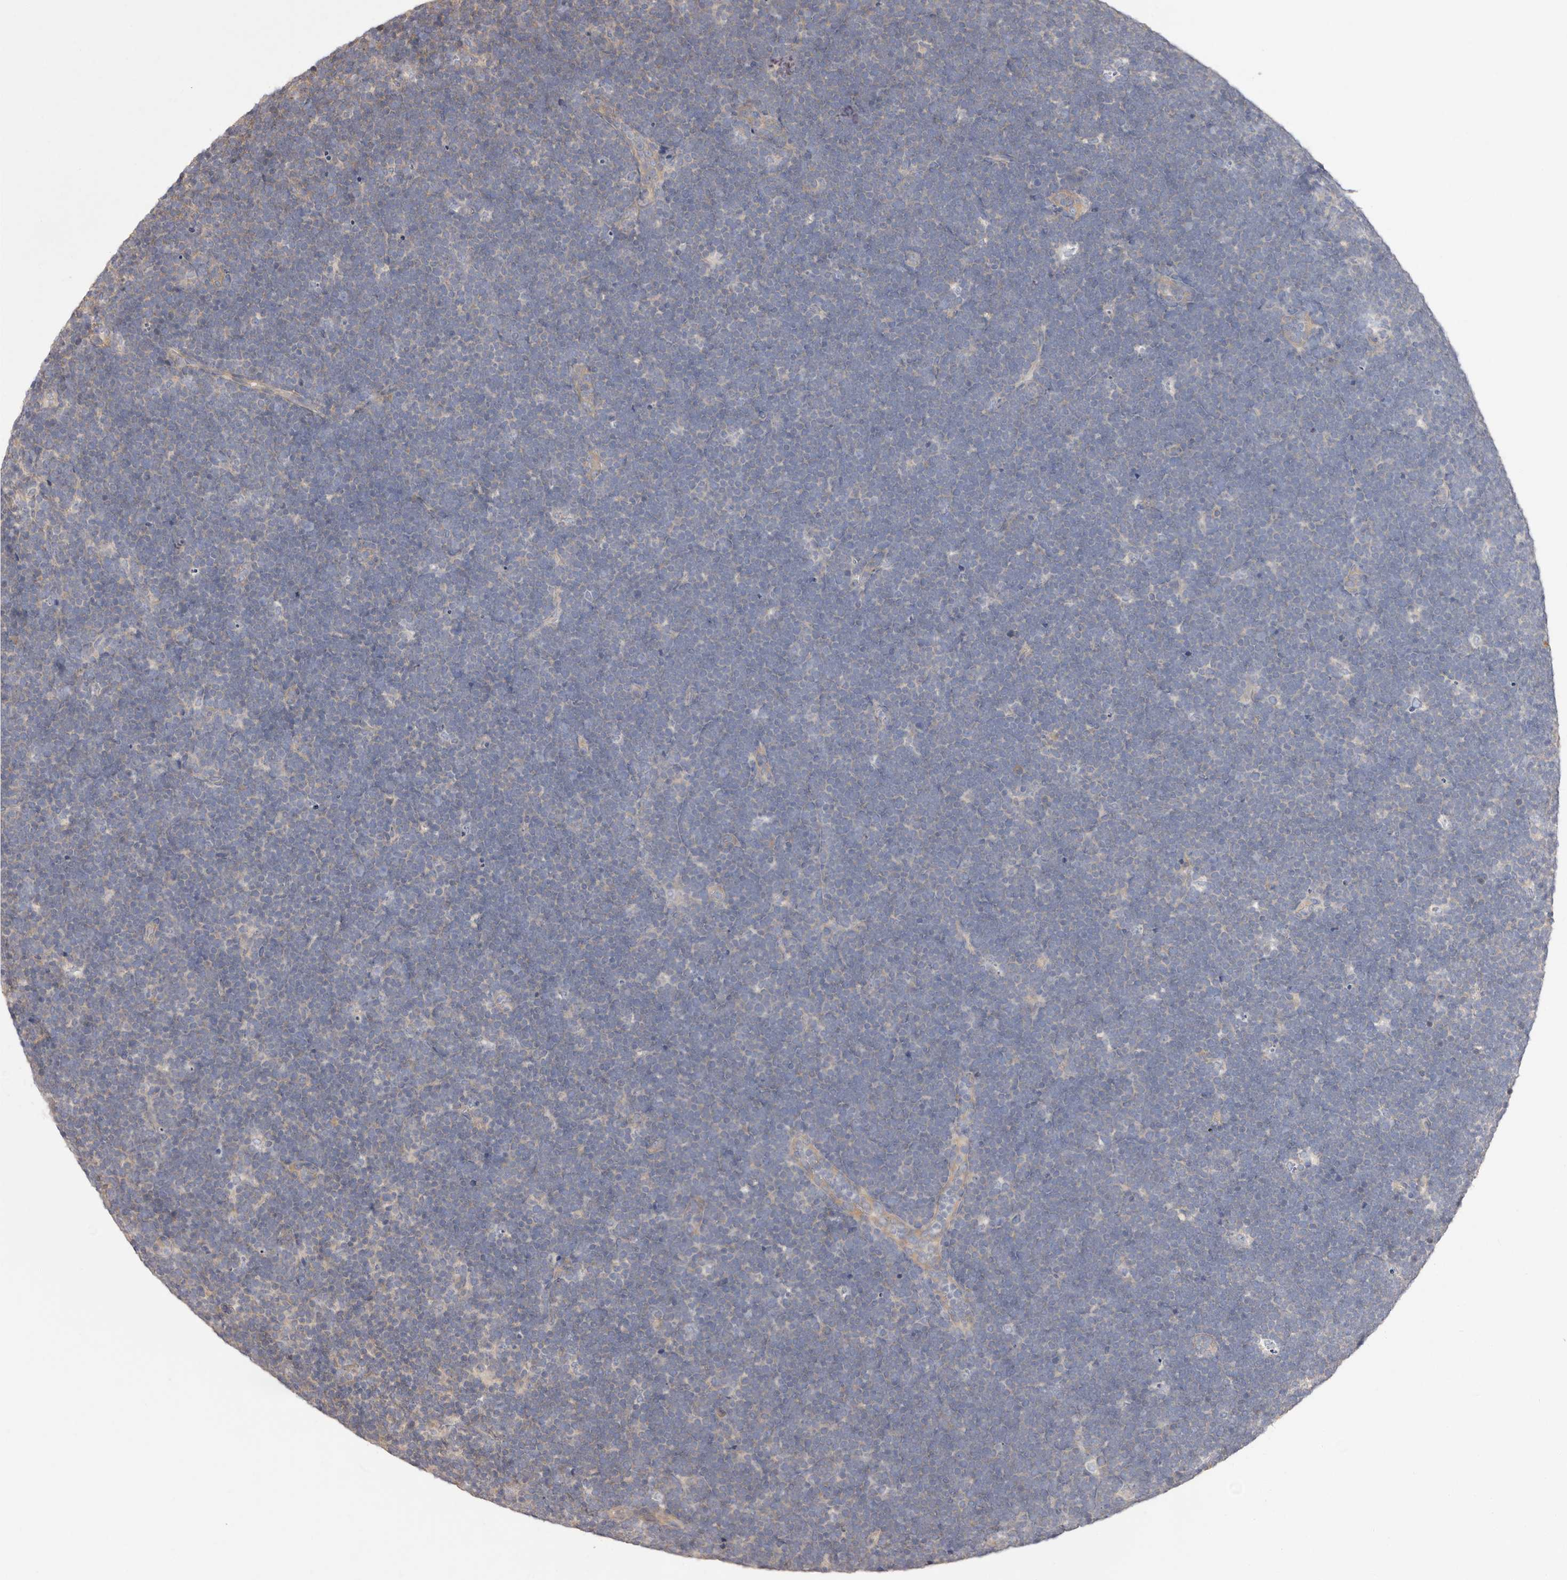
{"staining": {"intensity": "negative", "quantity": "none", "location": "none"}, "tissue": "lymphoma", "cell_type": "Tumor cells", "image_type": "cancer", "snomed": [{"axis": "morphology", "description": "Malignant lymphoma, non-Hodgkin's type, High grade"}, {"axis": "topography", "description": "Lymph node"}], "caption": "Lymphoma stained for a protein using immunohistochemistry demonstrates no positivity tumor cells.", "gene": "FAM167B", "patient": {"sex": "male", "age": 13}}